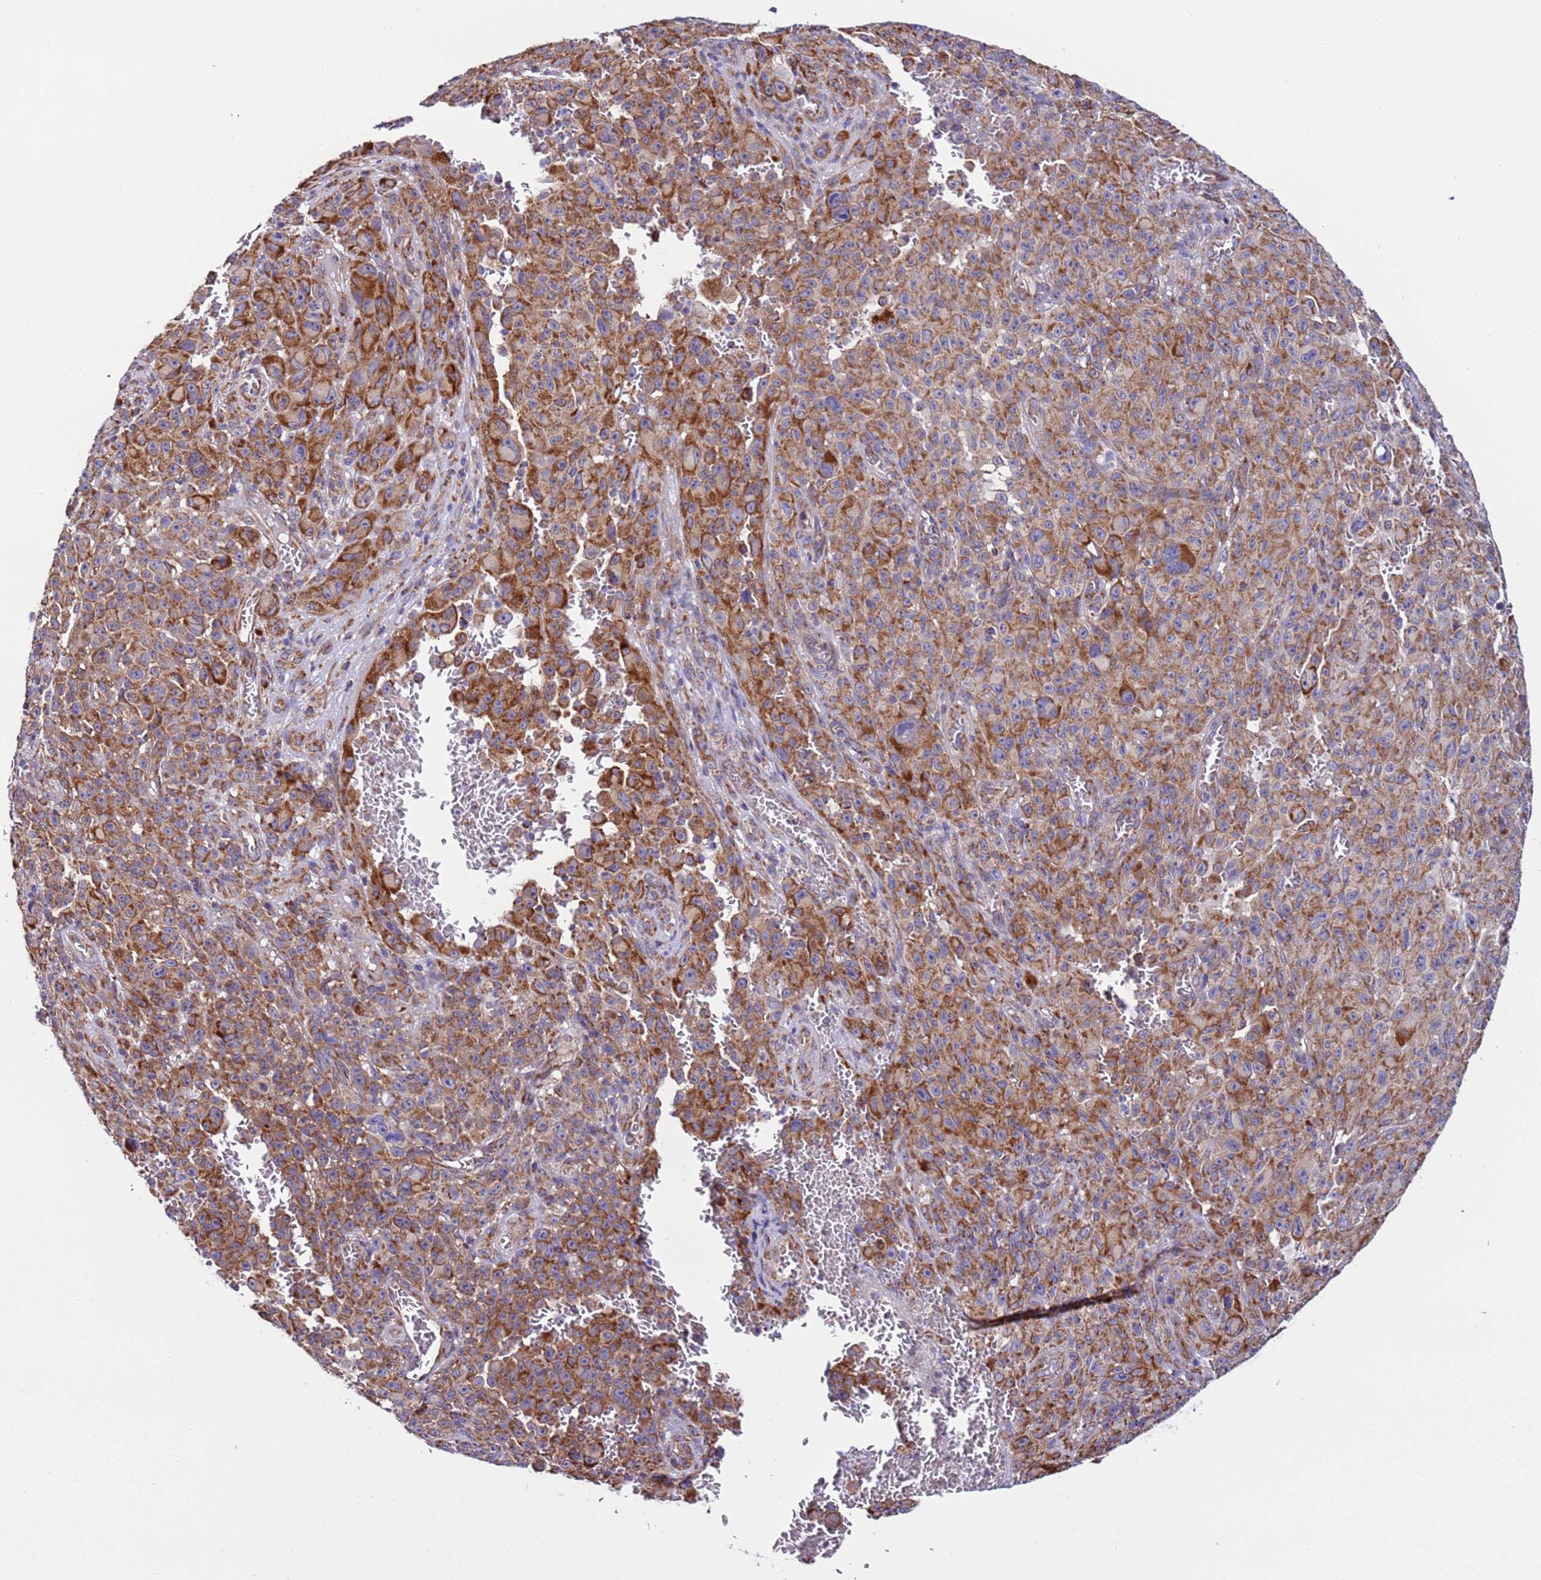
{"staining": {"intensity": "strong", "quantity": ">75%", "location": "cytoplasmic/membranous"}, "tissue": "melanoma", "cell_type": "Tumor cells", "image_type": "cancer", "snomed": [{"axis": "morphology", "description": "Malignant melanoma, NOS"}, {"axis": "topography", "description": "Skin"}], "caption": "High-magnification brightfield microscopy of malignant melanoma stained with DAB (brown) and counterstained with hematoxylin (blue). tumor cells exhibit strong cytoplasmic/membranous positivity is seen in about>75% of cells.", "gene": "AHI1", "patient": {"sex": "female", "age": 82}}